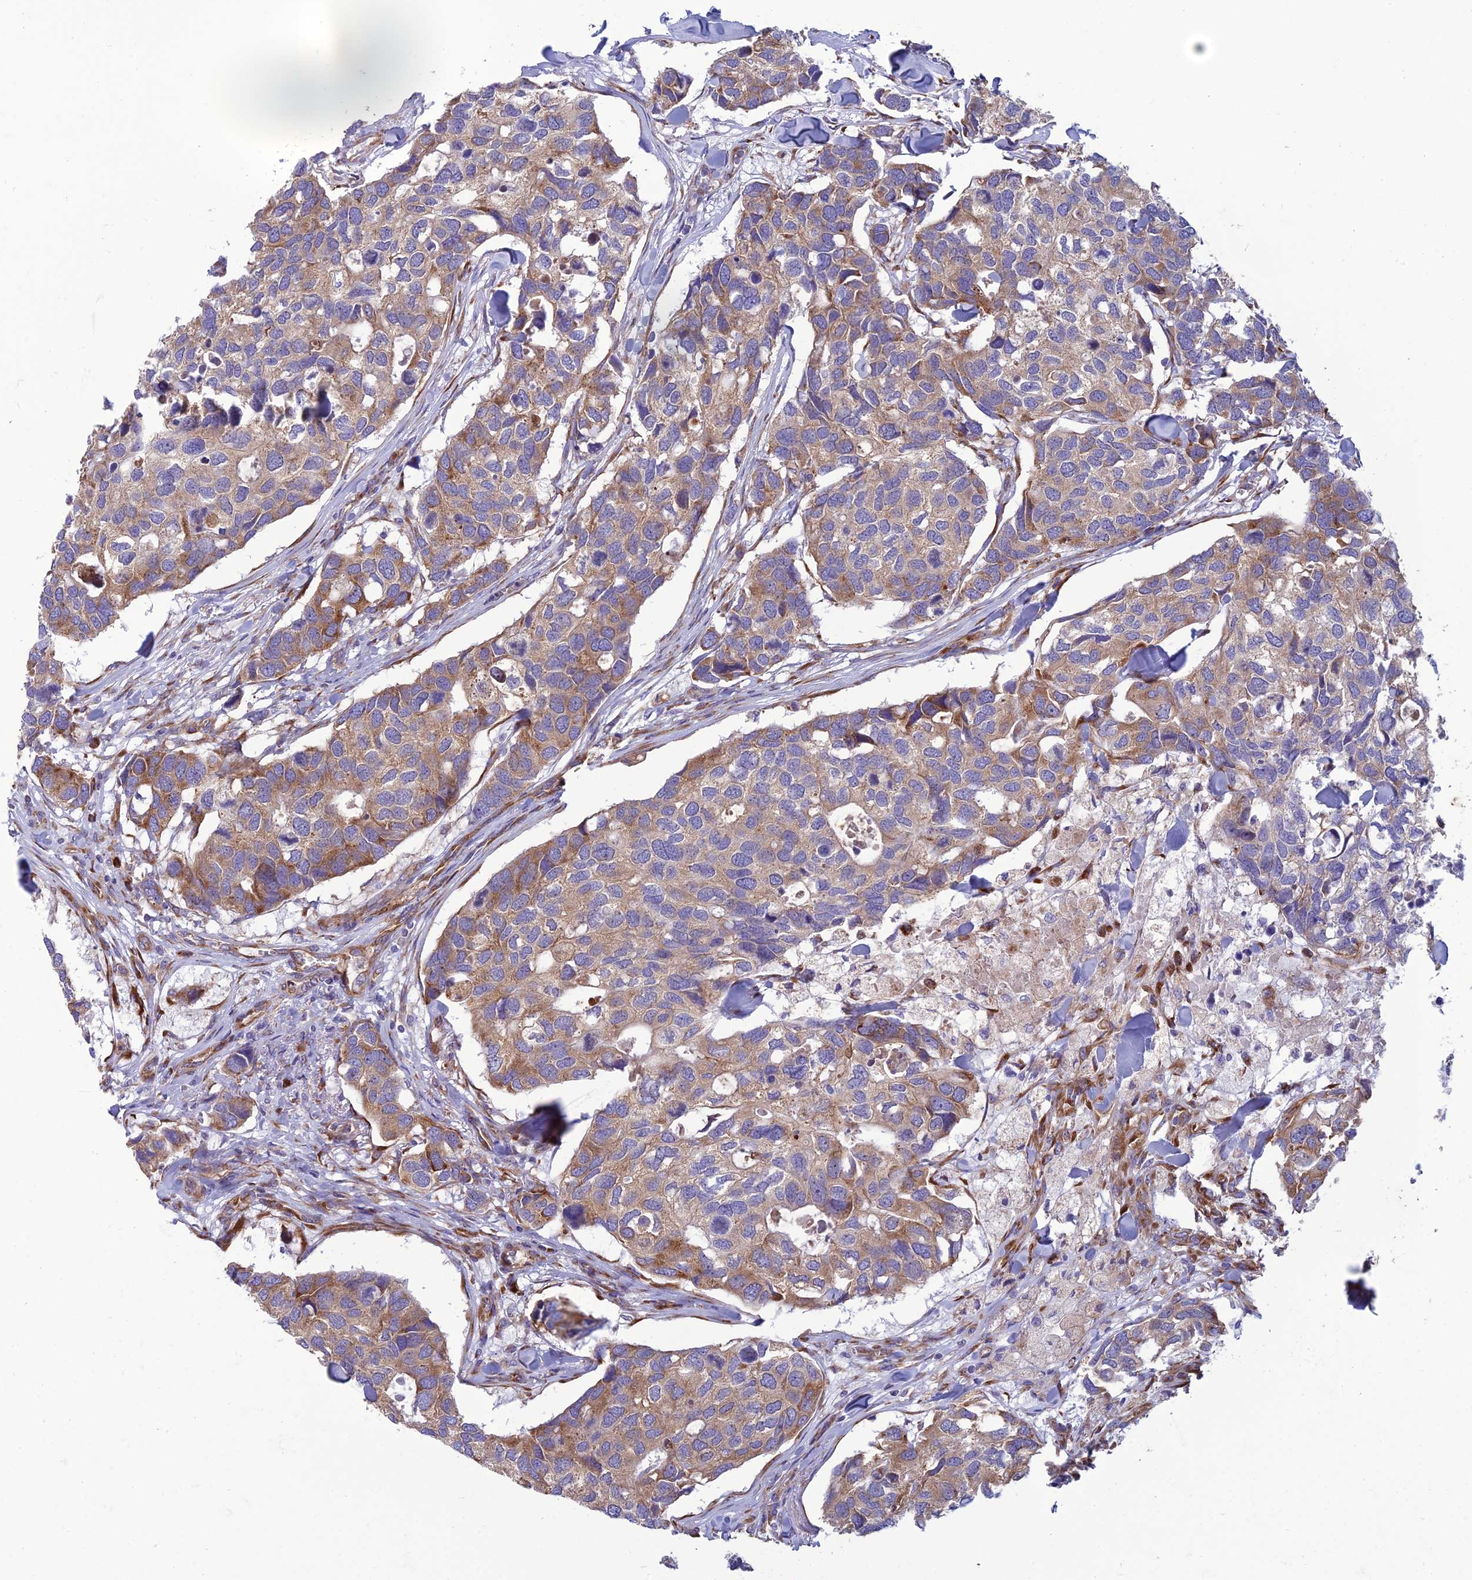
{"staining": {"intensity": "moderate", "quantity": "25%-75%", "location": "cytoplasmic/membranous"}, "tissue": "breast cancer", "cell_type": "Tumor cells", "image_type": "cancer", "snomed": [{"axis": "morphology", "description": "Duct carcinoma"}, {"axis": "topography", "description": "Breast"}], "caption": "Approximately 25%-75% of tumor cells in human breast intraductal carcinoma show moderate cytoplasmic/membranous protein staining as visualized by brown immunohistochemical staining.", "gene": "RPL17-C18orf32", "patient": {"sex": "female", "age": 83}}